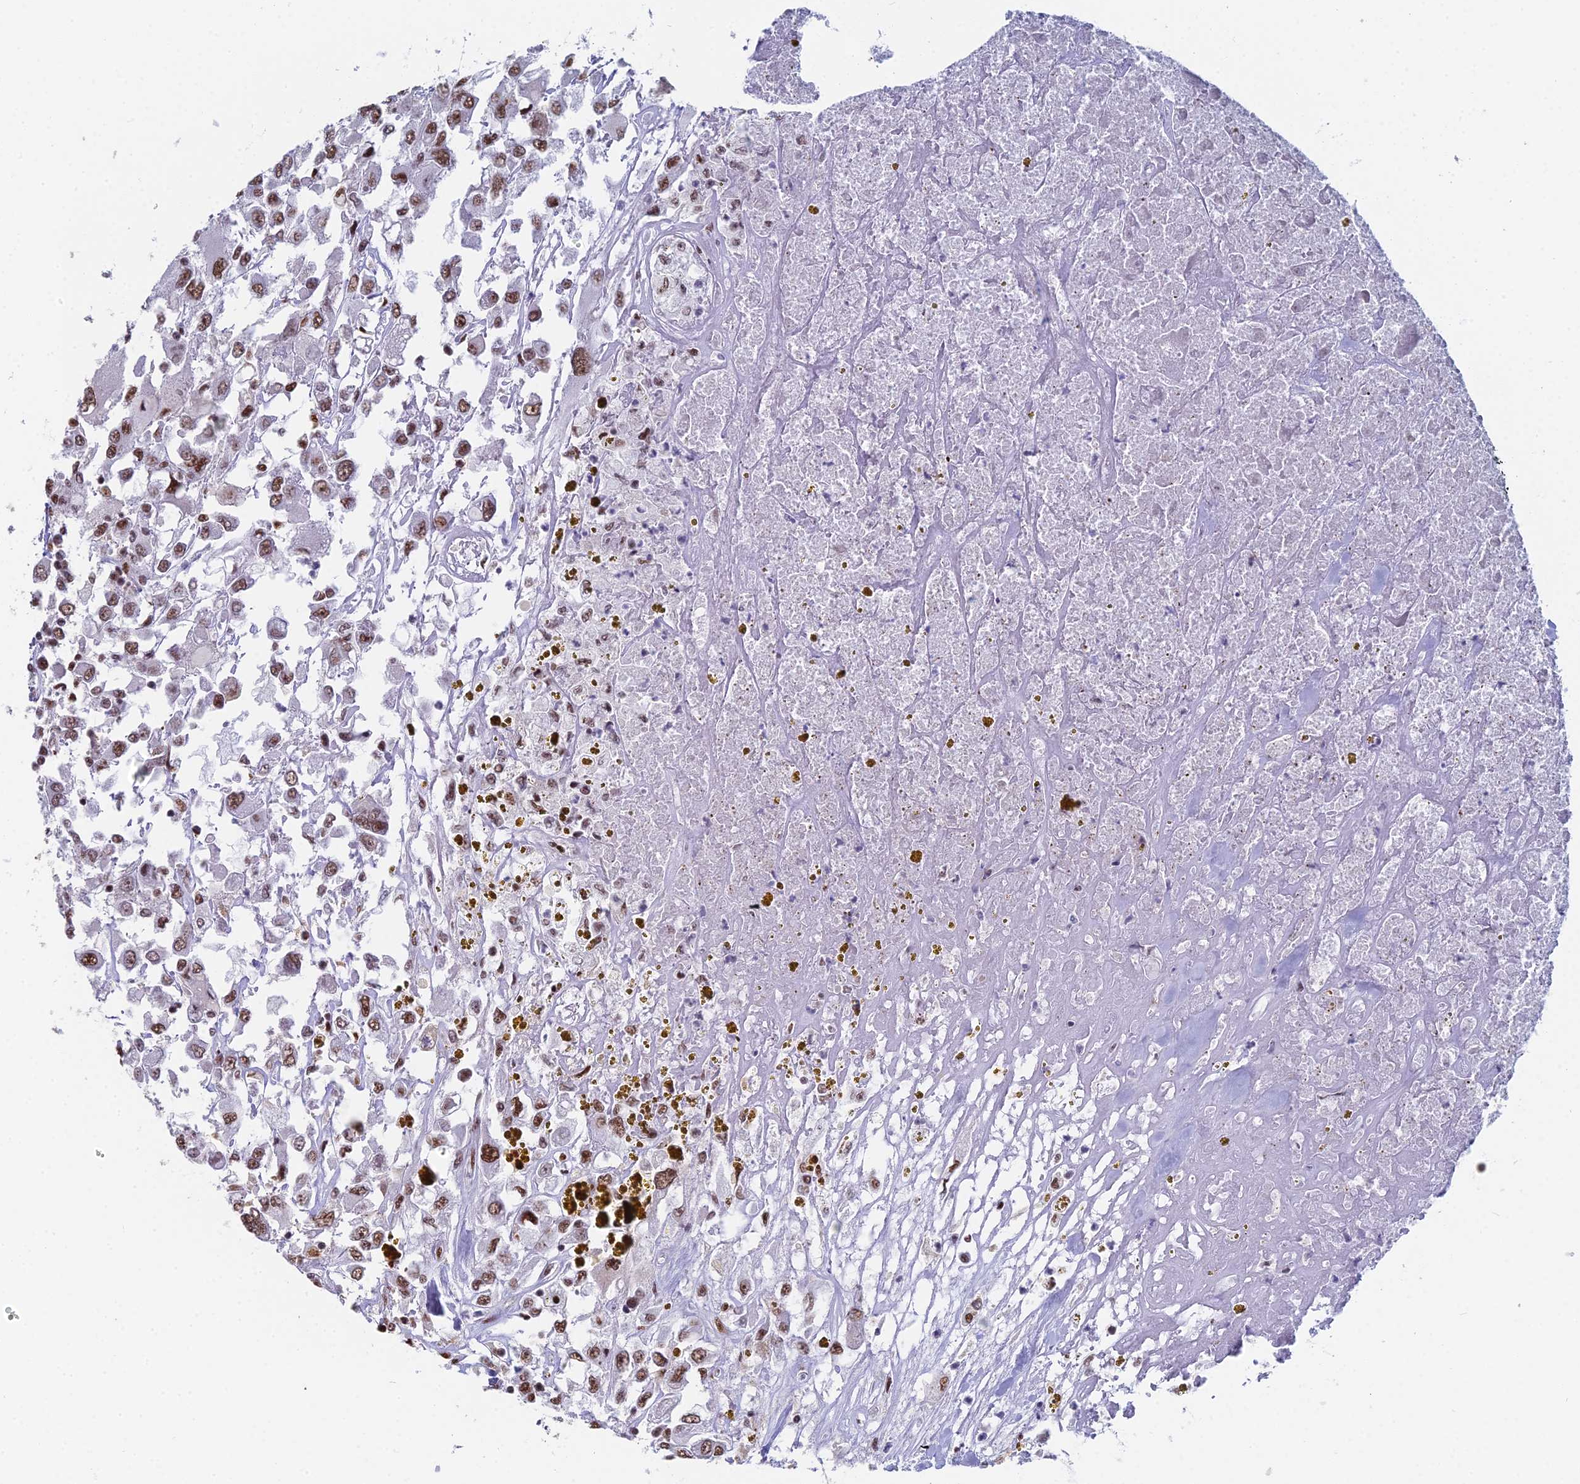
{"staining": {"intensity": "moderate", "quantity": ">75%", "location": "nuclear"}, "tissue": "renal cancer", "cell_type": "Tumor cells", "image_type": "cancer", "snomed": [{"axis": "morphology", "description": "Adenocarcinoma, NOS"}, {"axis": "topography", "description": "Kidney"}], "caption": "DAB (3,3'-diaminobenzidine) immunohistochemical staining of renal cancer (adenocarcinoma) shows moderate nuclear protein positivity in about >75% of tumor cells. (Brightfield microscopy of DAB IHC at high magnification).", "gene": "SF3B3", "patient": {"sex": "female", "age": 52}}